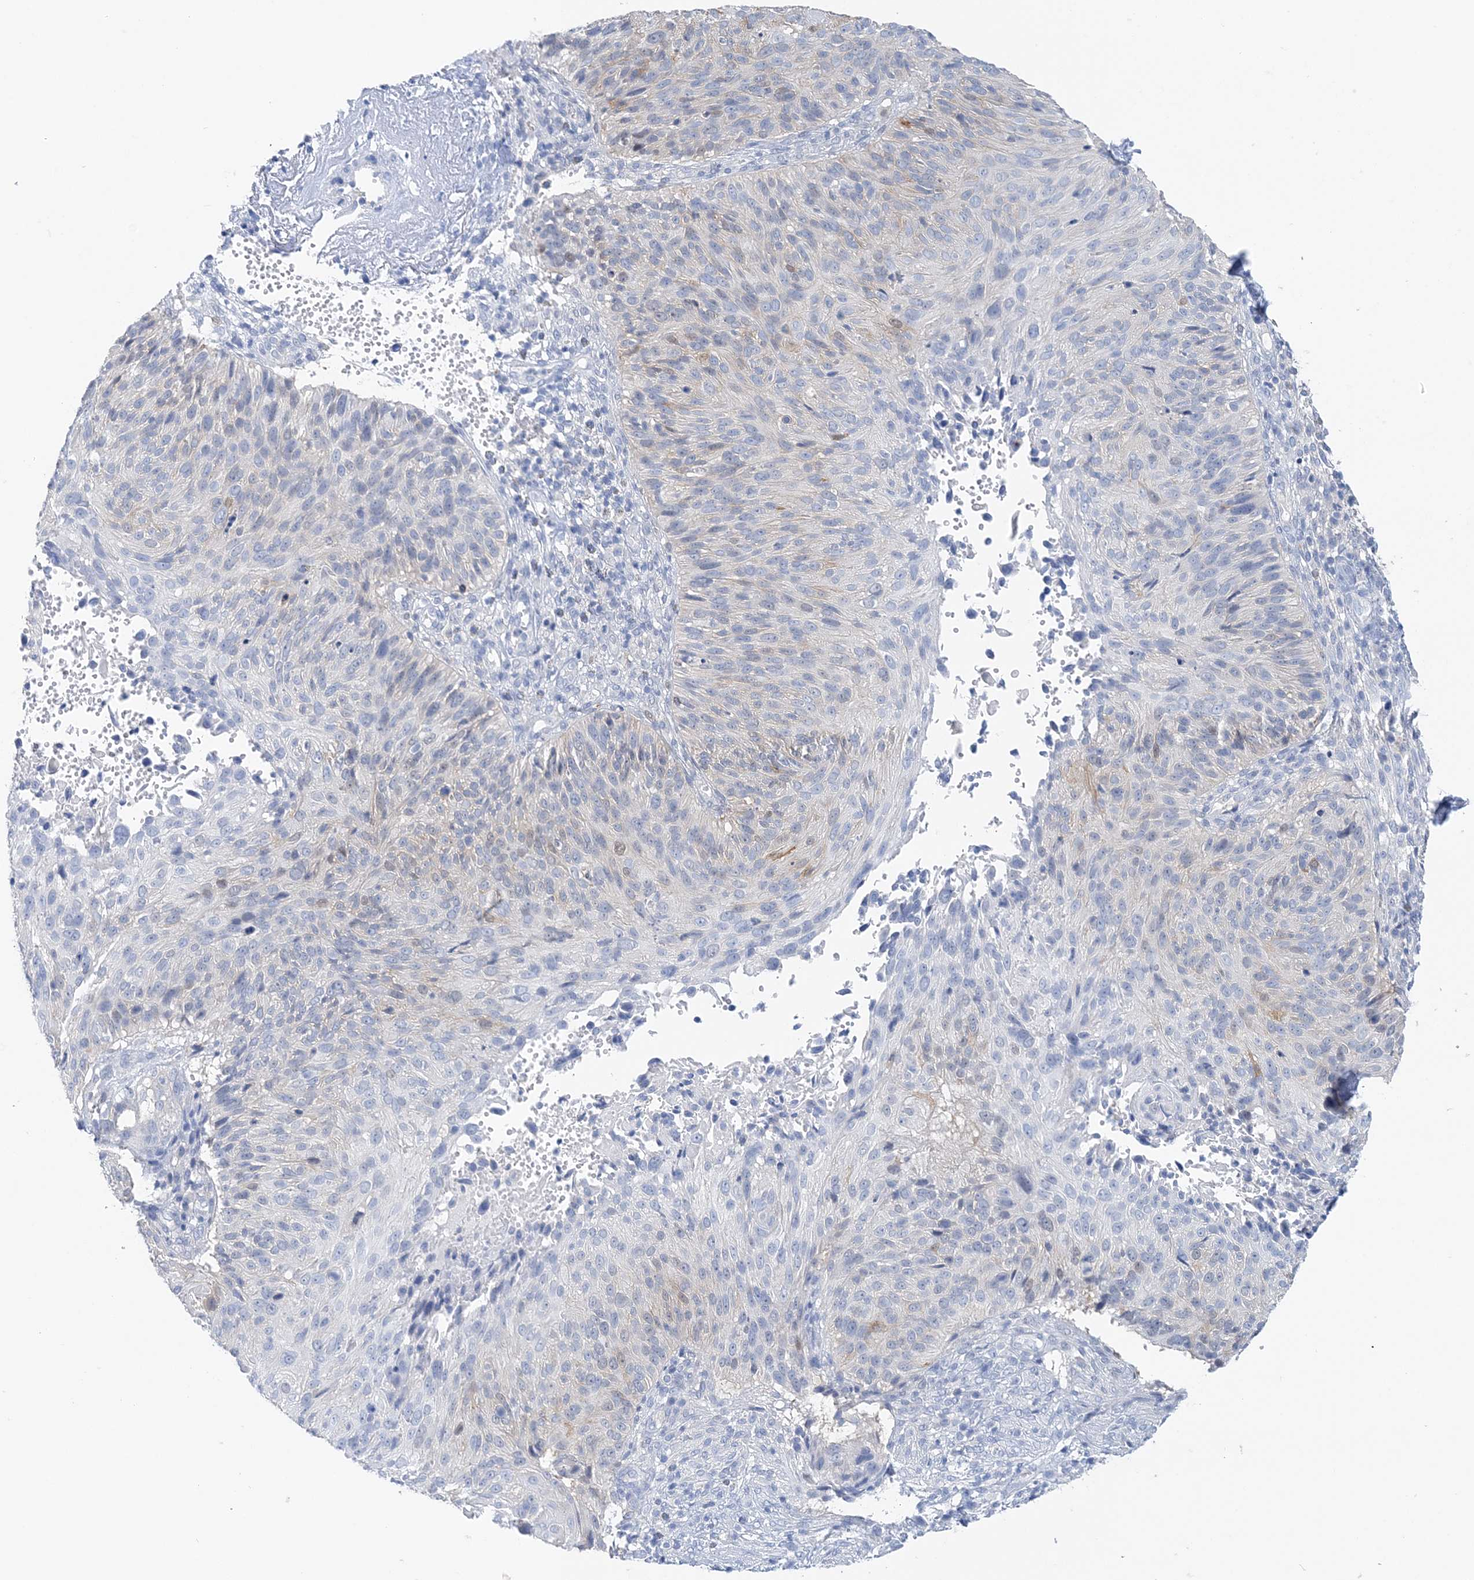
{"staining": {"intensity": "negative", "quantity": "none", "location": "none"}, "tissue": "cervical cancer", "cell_type": "Tumor cells", "image_type": "cancer", "snomed": [{"axis": "morphology", "description": "Squamous cell carcinoma, NOS"}, {"axis": "topography", "description": "Cervix"}], "caption": "Tumor cells show no significant protein expression in squamous cell carcinoma (cervical).", "gene": "HMGCS1", "patient": {"sex": "female", "age": 74}}